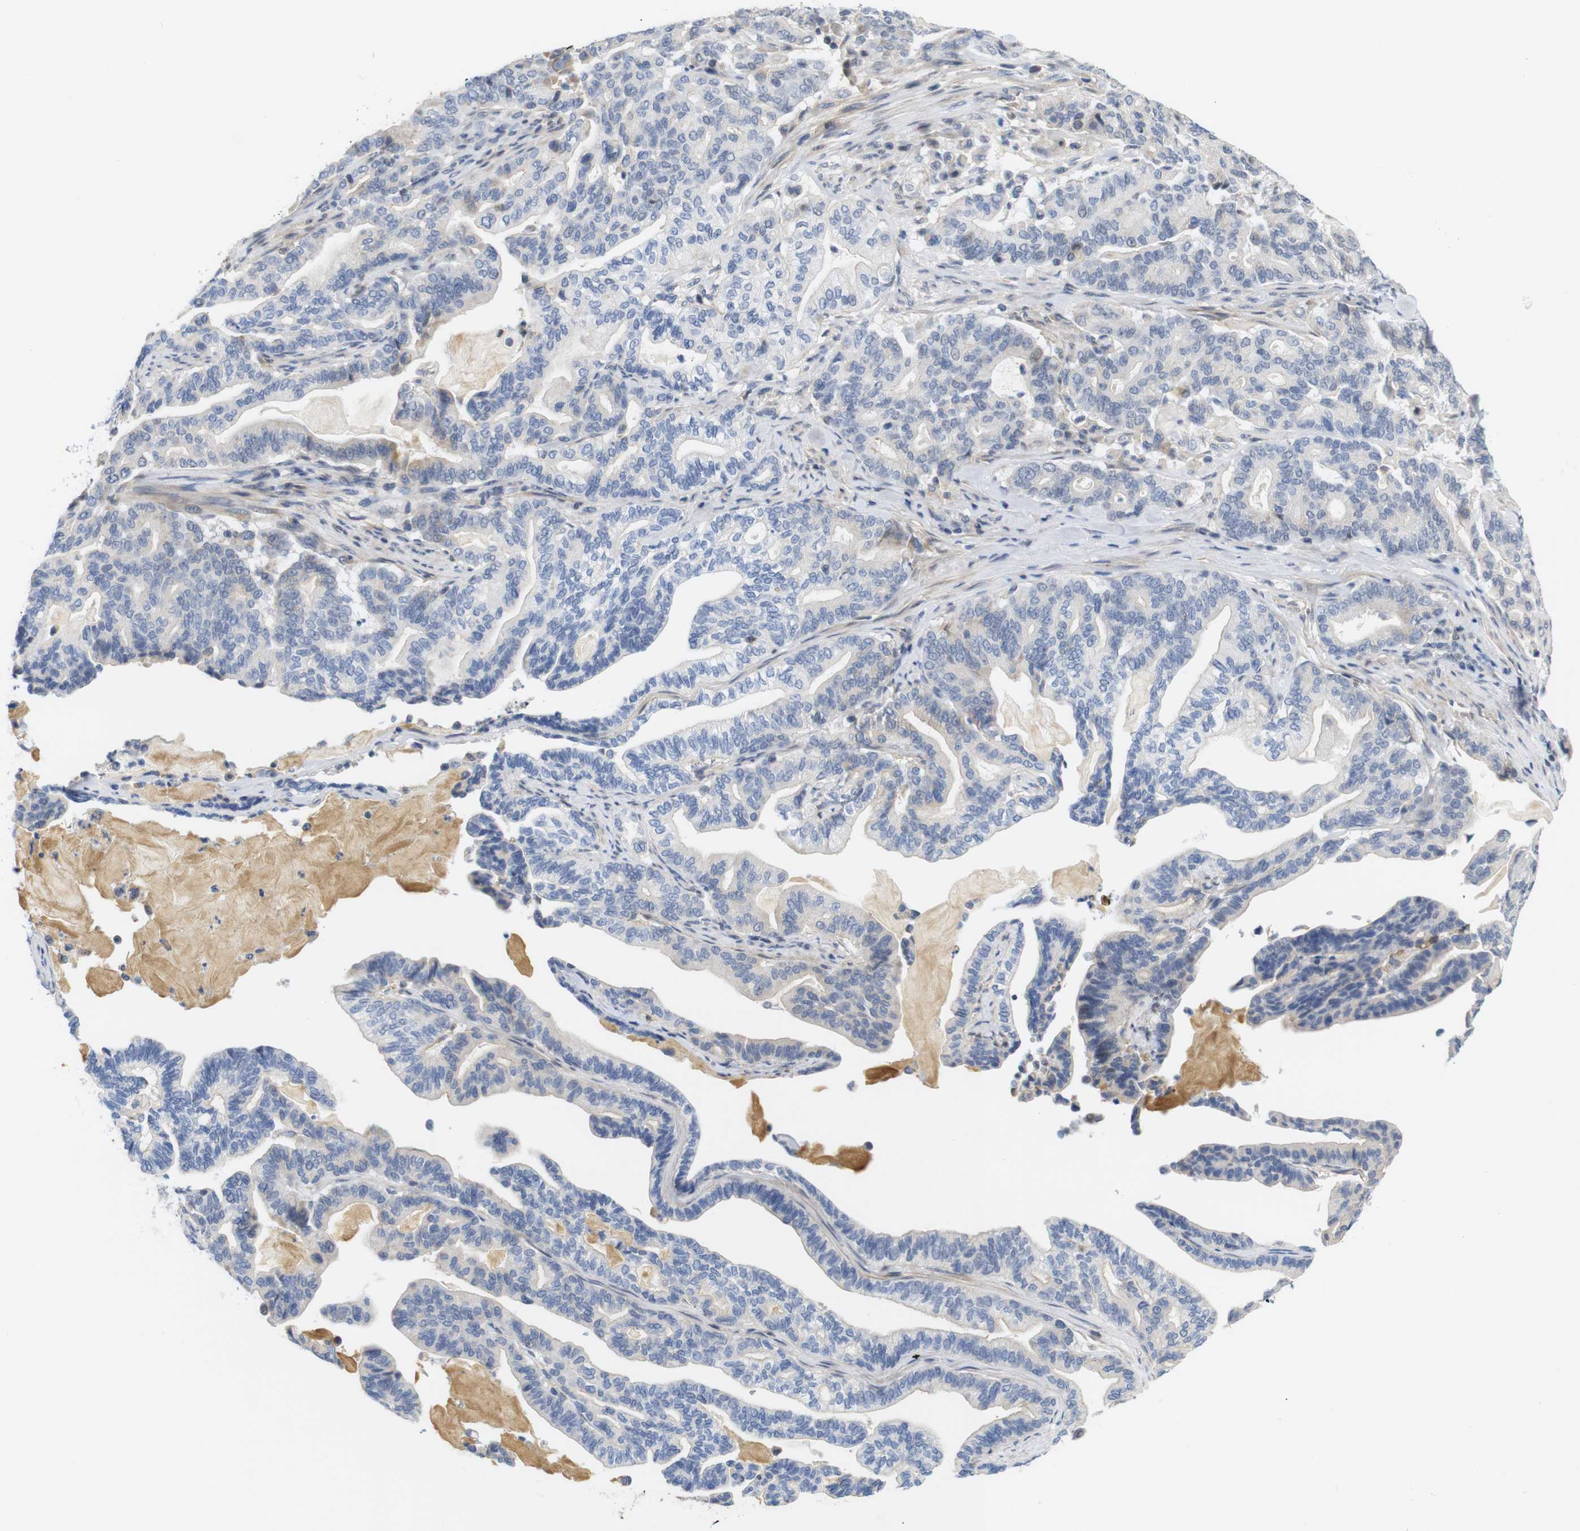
{"staining": {"intensity": "negative", "quantity": "none", "location": "none"}, "tissue": "pancreatic cancer", "cell_type": "Tumor cells", "image_type": "cancer", "snomed": [{"axis": "morphology", "description": "Adenocarcinoma, NOS"}, {"axis": "topography", "description": "Pancreas"}], "caption": "Pancreatic cancer (adenocarcinoma) was stained to show a protein in brown. There is no significant expression in tumor cells.", "gene": "OTOF", "patient": {"sex": "male", "age": 63}}